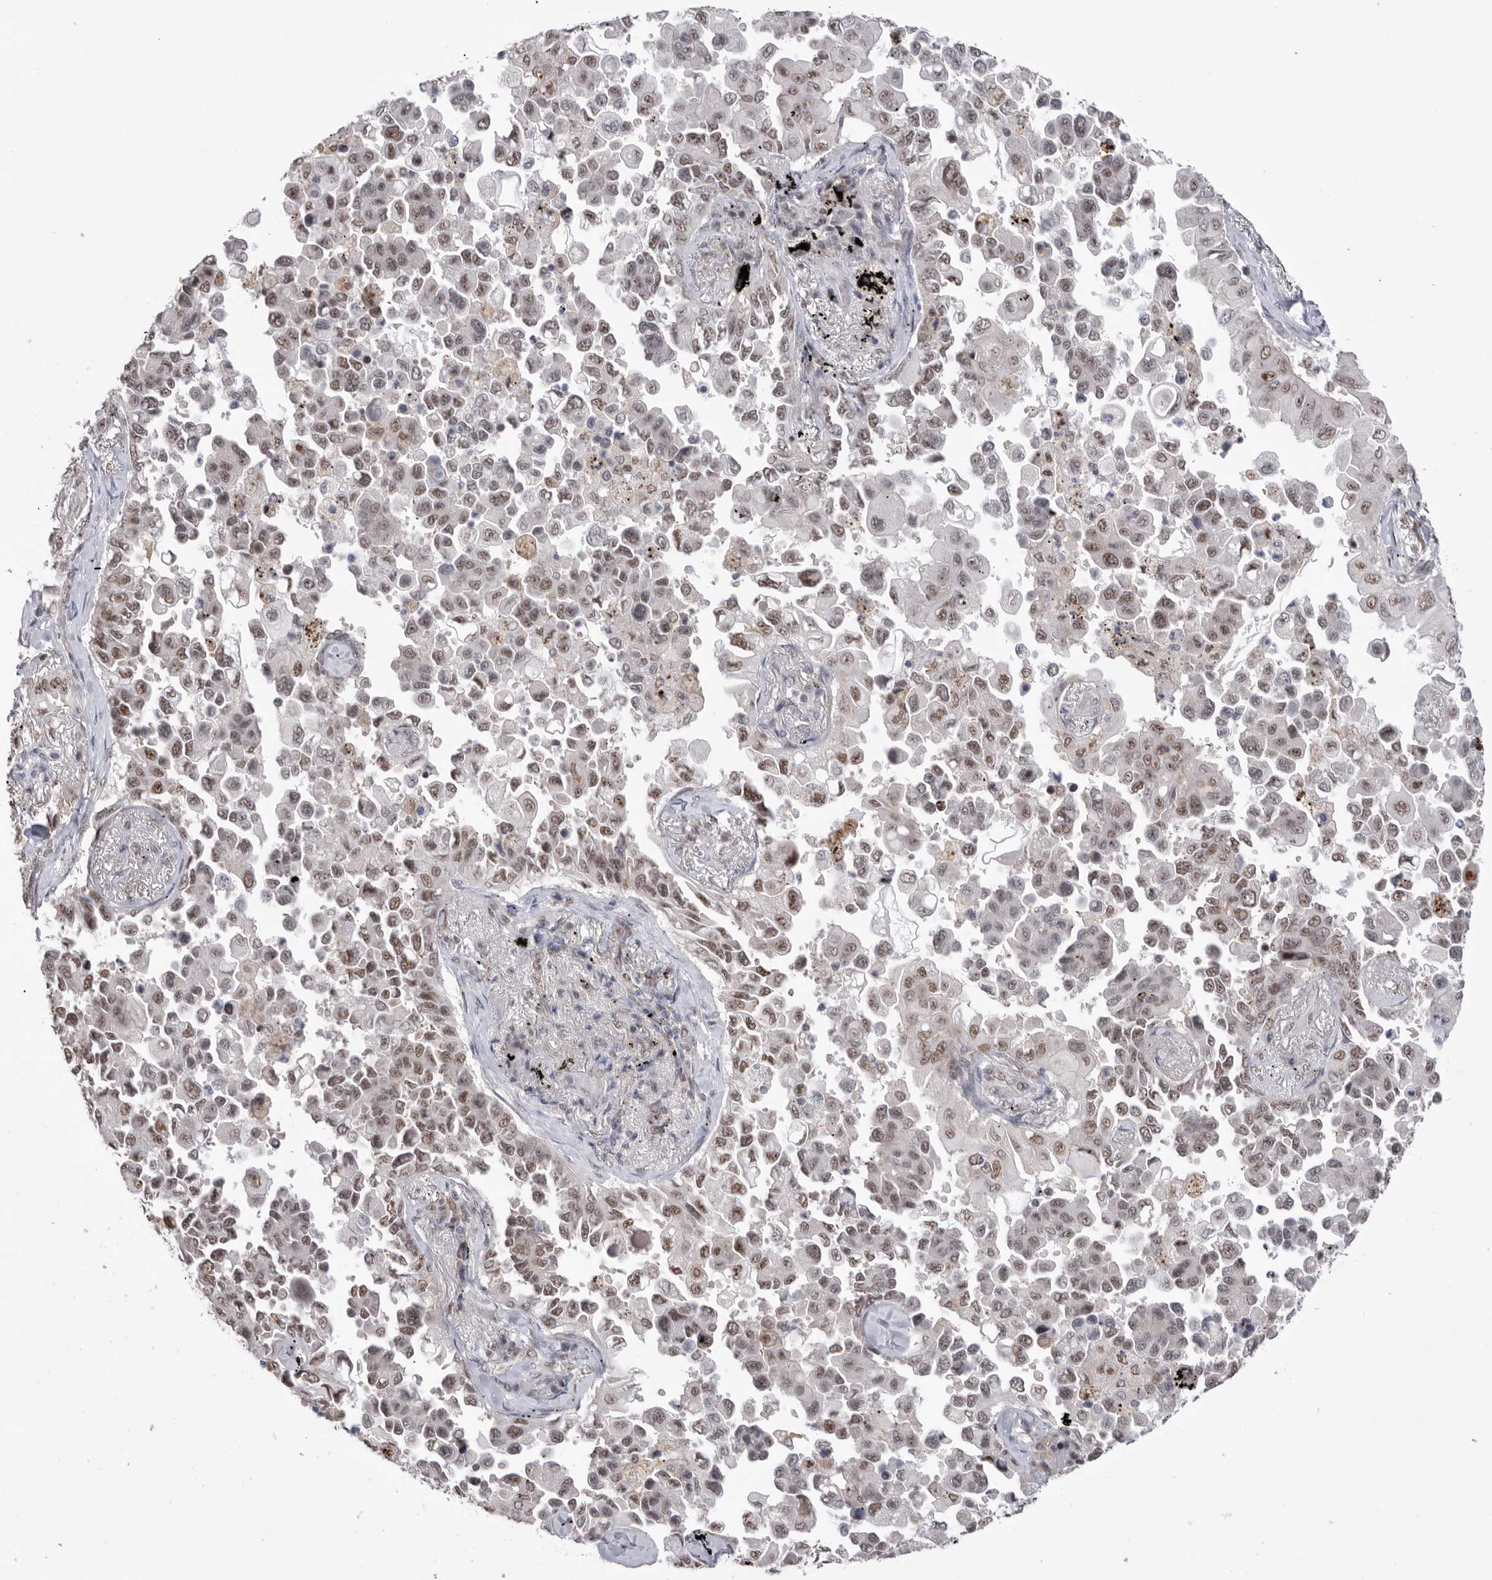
{"staining": {"intensity": "moderate", "quantity": ">75%", "location": "nuclear"}, "tissue": "lung cancer", "cell_type": "Tumor cells", "image_type": "cancer", "snomed": [{"axis": "morphology", "description": "Adenocarcinoma, NOS"}, {"axis": "topography", "description": "Lung"}], "caption": "Lung adenocarcinoma tissue reveals moderate nuclear staining in approximately >75% of tumor cells, visualized by immunohistochemistry.", "gene": "BCLAF3", "patient": {"sex": "female", "age": 67}}